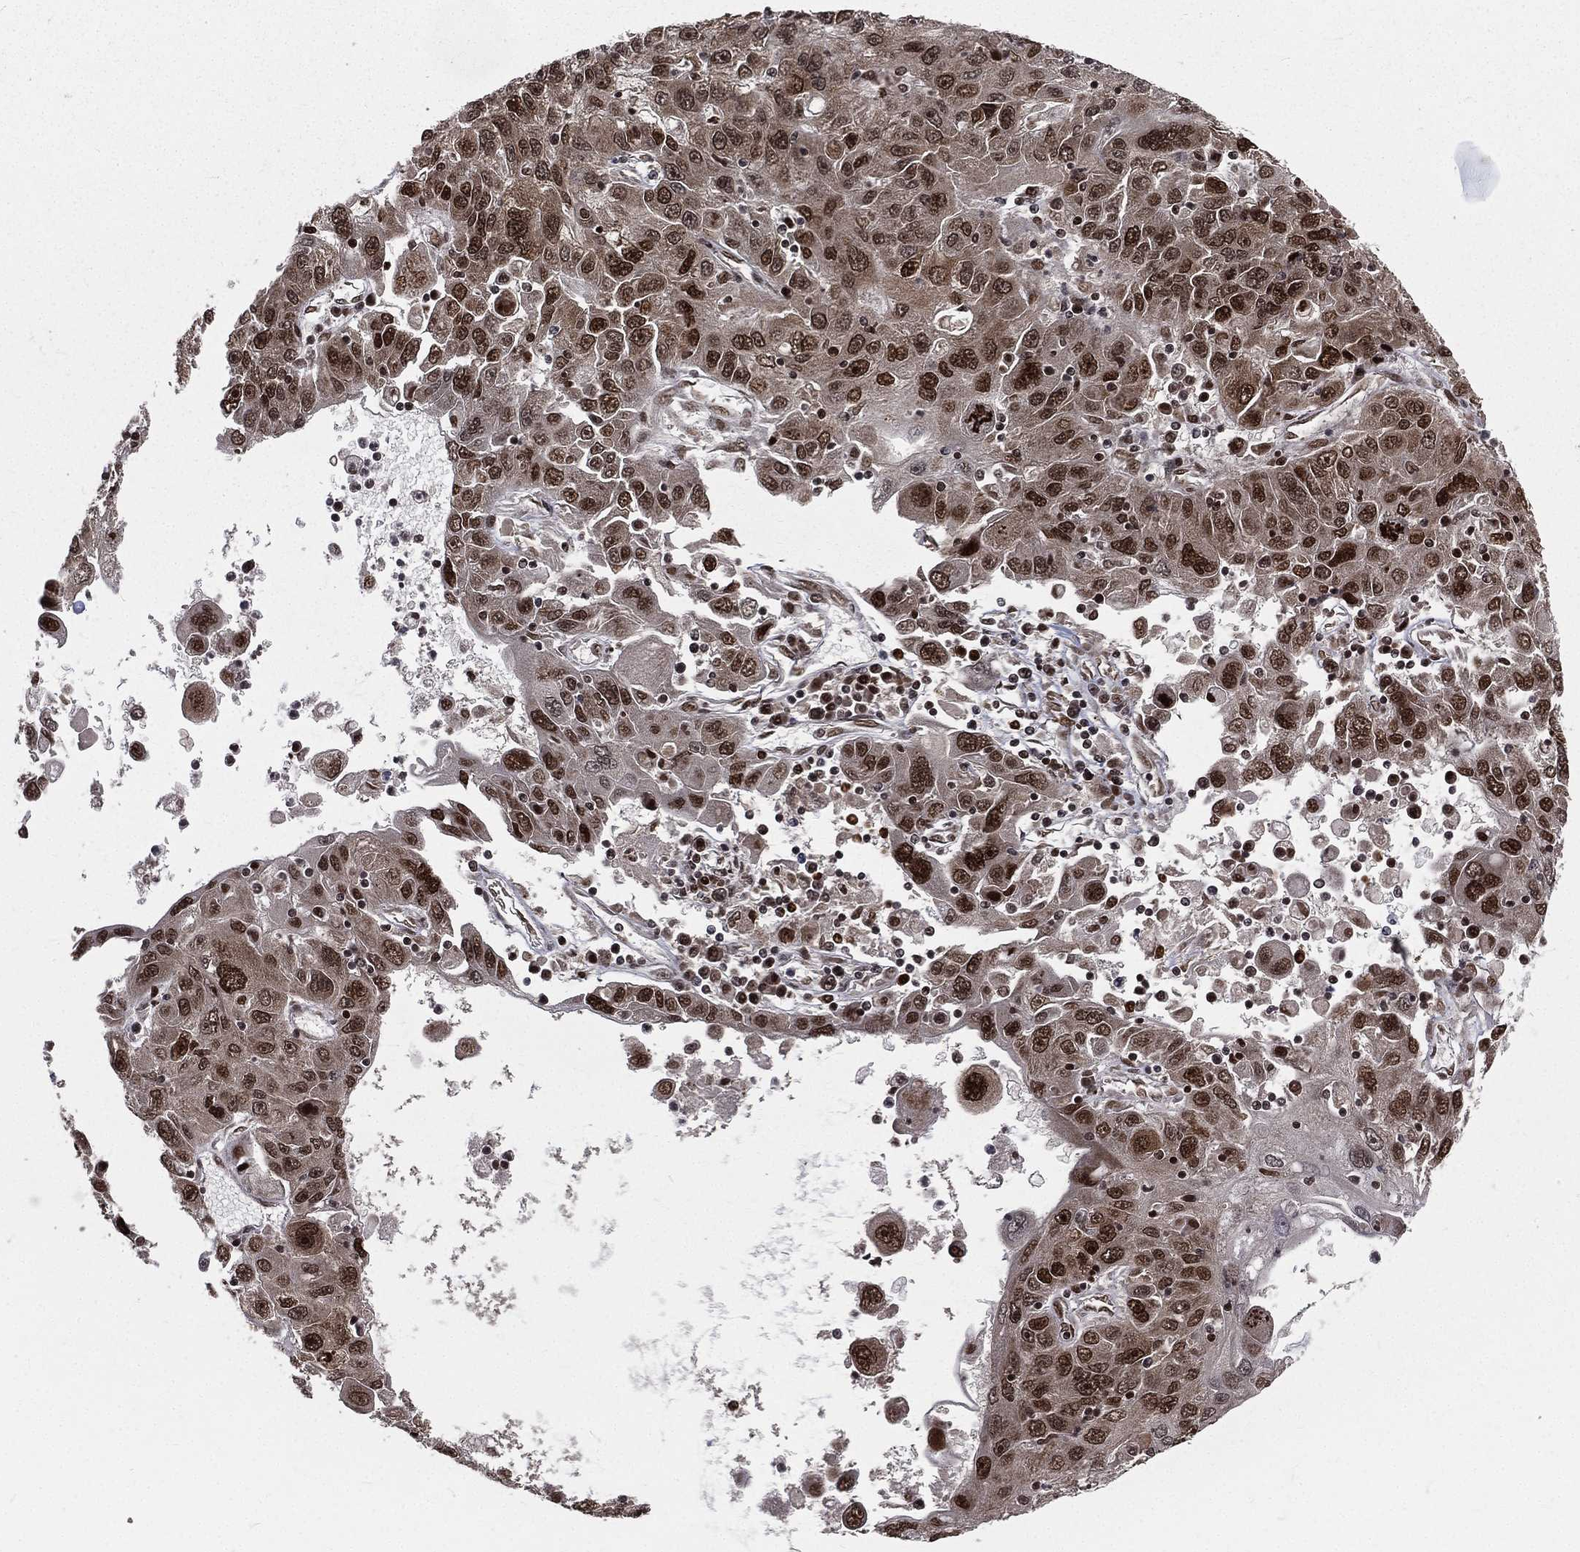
{"staining": {"intensity": "strong", "quantity": ">75%", "location": "nuclear"}, "tissue": "stomach cancer", "cell_type": "Tumor cells", "image_type": "cancer", "snomed": [{"axis": "morphology", "description": "Adenocarcinoma, NOS"}, {"axis": "topography", "description": "Stomach"}], "caption": "Stomach cancer (adenocarcinoma) stained with DAB immunohistochemistry exhibits high levels of strong nuclear expression in approximately >75% of tumor cells. (Brightfield microscopy of DAB IHC at high magnification).", "gene": "POLB", "patient": {"sex": "male", "age": 56}}